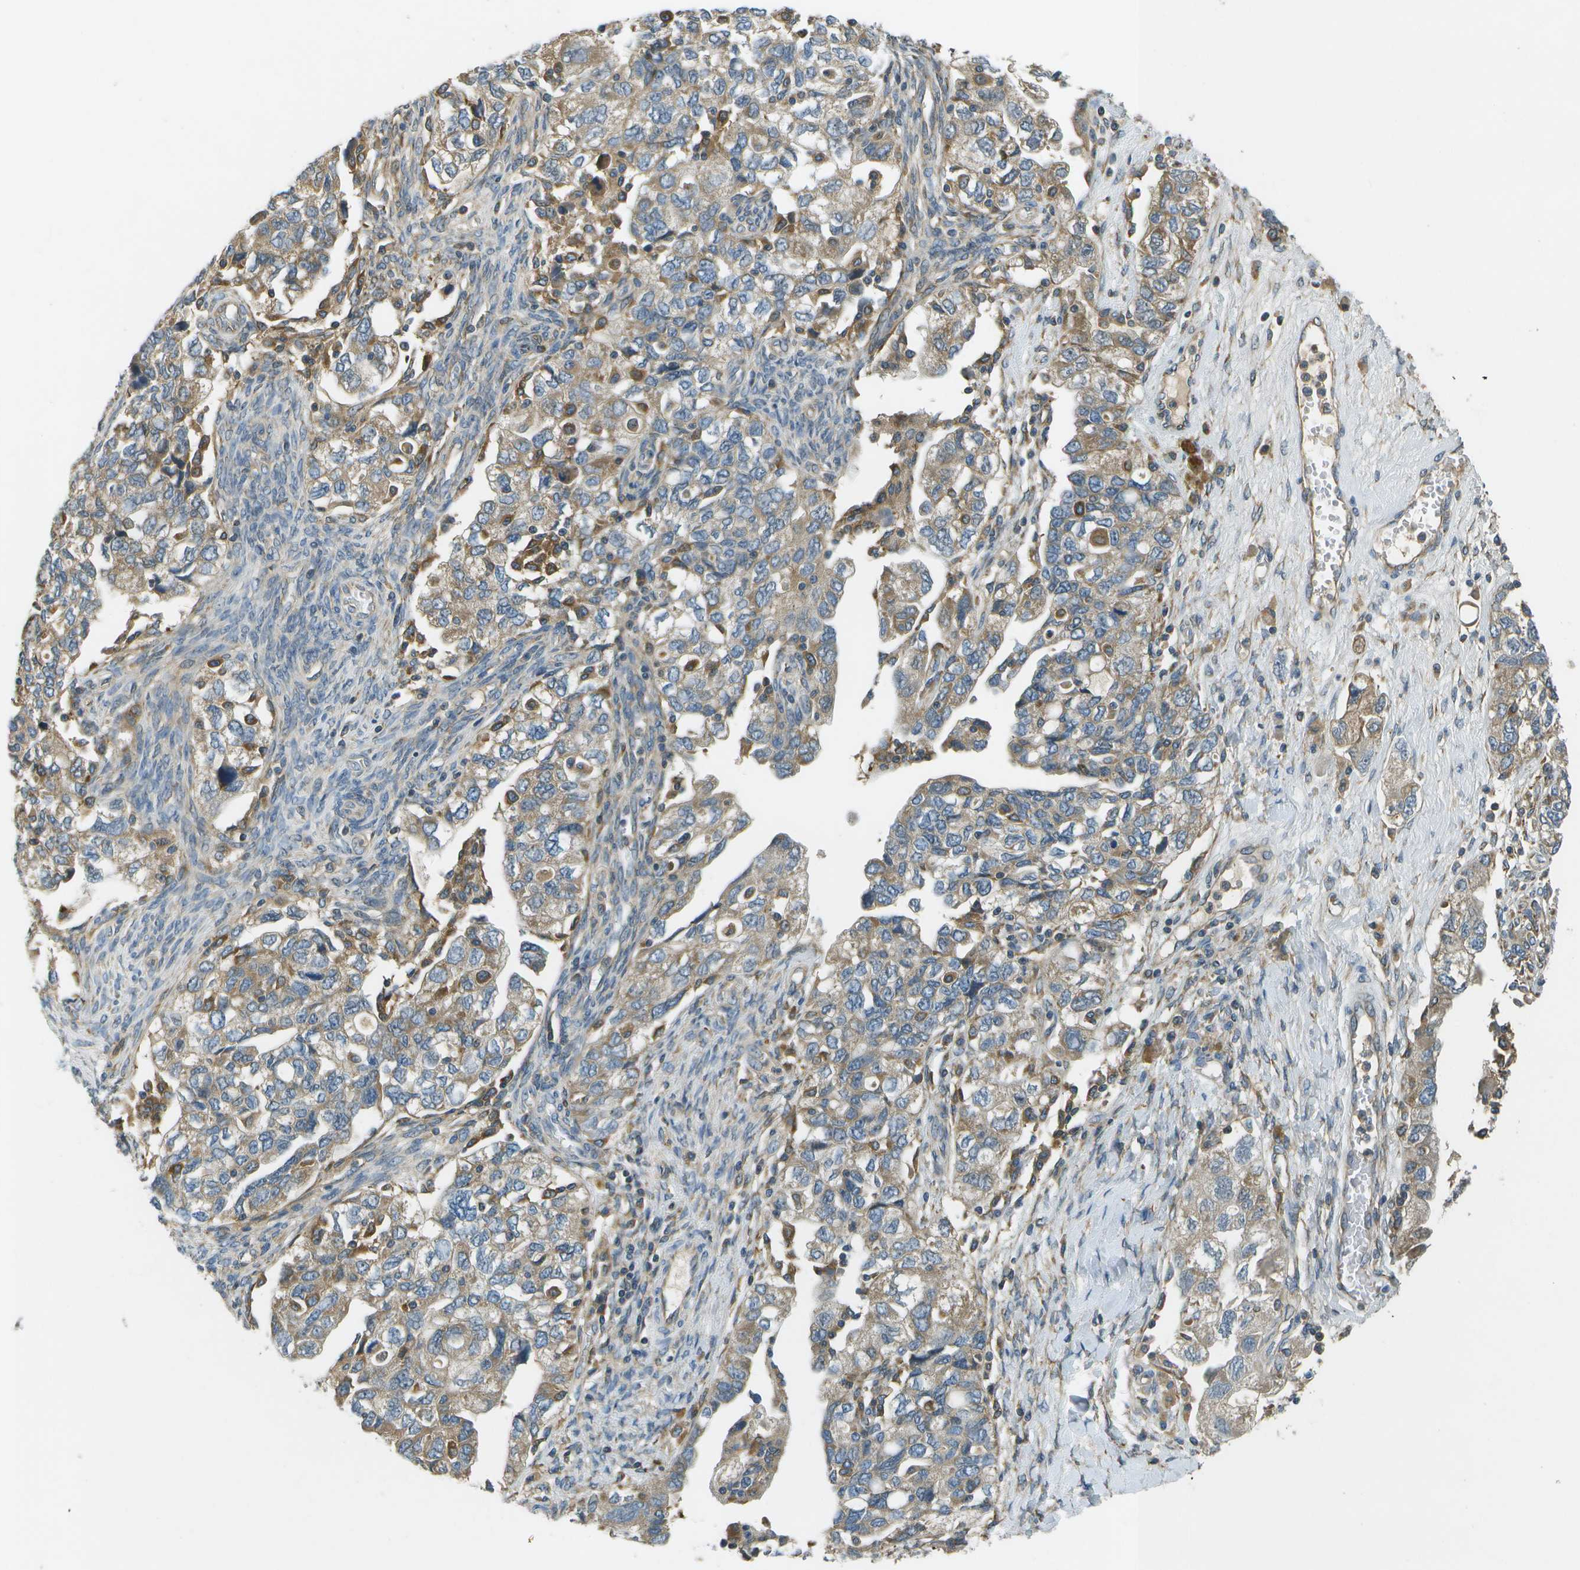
{"staining": {"intensity": "weak", "quantity": ">75%", "location": "cytoplasmic/membranous"}, "tissue": "ovarian cancer", "cell_type": "Tumor cells", "image_type": "cancer", "snomed": [{"axis": "morphology", "description": "Carcinoma, NOS"}, {"axis": "morphology", "description": "Cystadenocarcinoma, serous, NOS"}, {"axis": "topography", "description": "Ovary"}], "caption": "The image displays a brown stain indicating the presence of a protein in the cytoplasmic/membranous of tumor cells in ovarian cancer (serous cystadenocarcinoma).", "gene": "SAMSN1", "patient": {"sex": "female", "age": 69}}